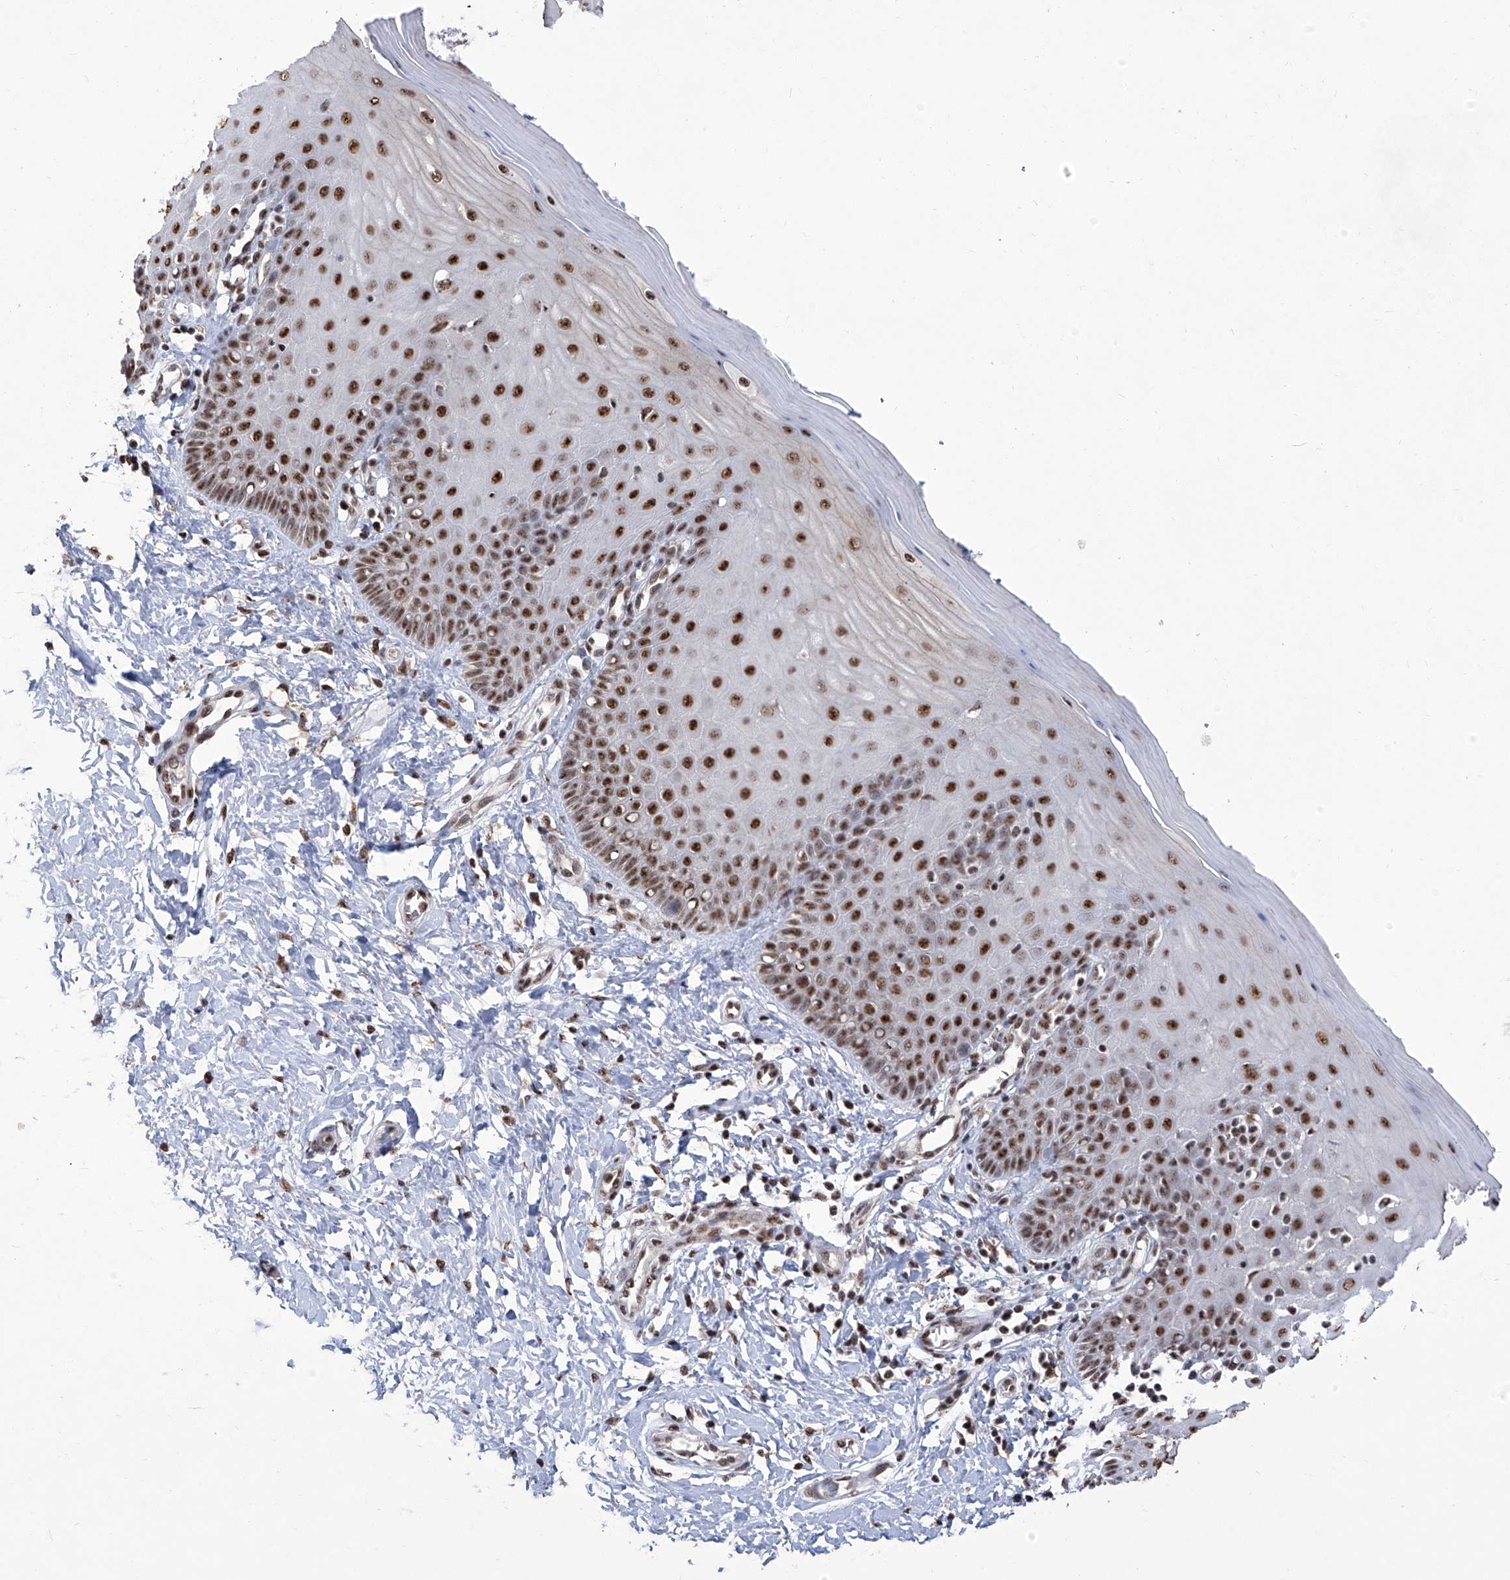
{"staining": {"intensity": "strong", "quantity": ">75%", "location": "nuclear"}, "tissue": "cervix", "cell_type": "Glandular cells", "image_type": "normal", "snomed": [{"axis": "morphology", "description": "Normal tissue, NOS"}, {"axis": "topography", "description": "Cervix"}], "caption": "The histopathology image demonstrates a brown stain indicating the presence of a protein in the nuclear of glandular cells in cervix. The staining was performed using DAB, with brown indicating positive protein expression. Nuclei are stained blue with hematoxylin.", "gene": "FBXL4", "patient": {"sex": "female", "age": 55}}